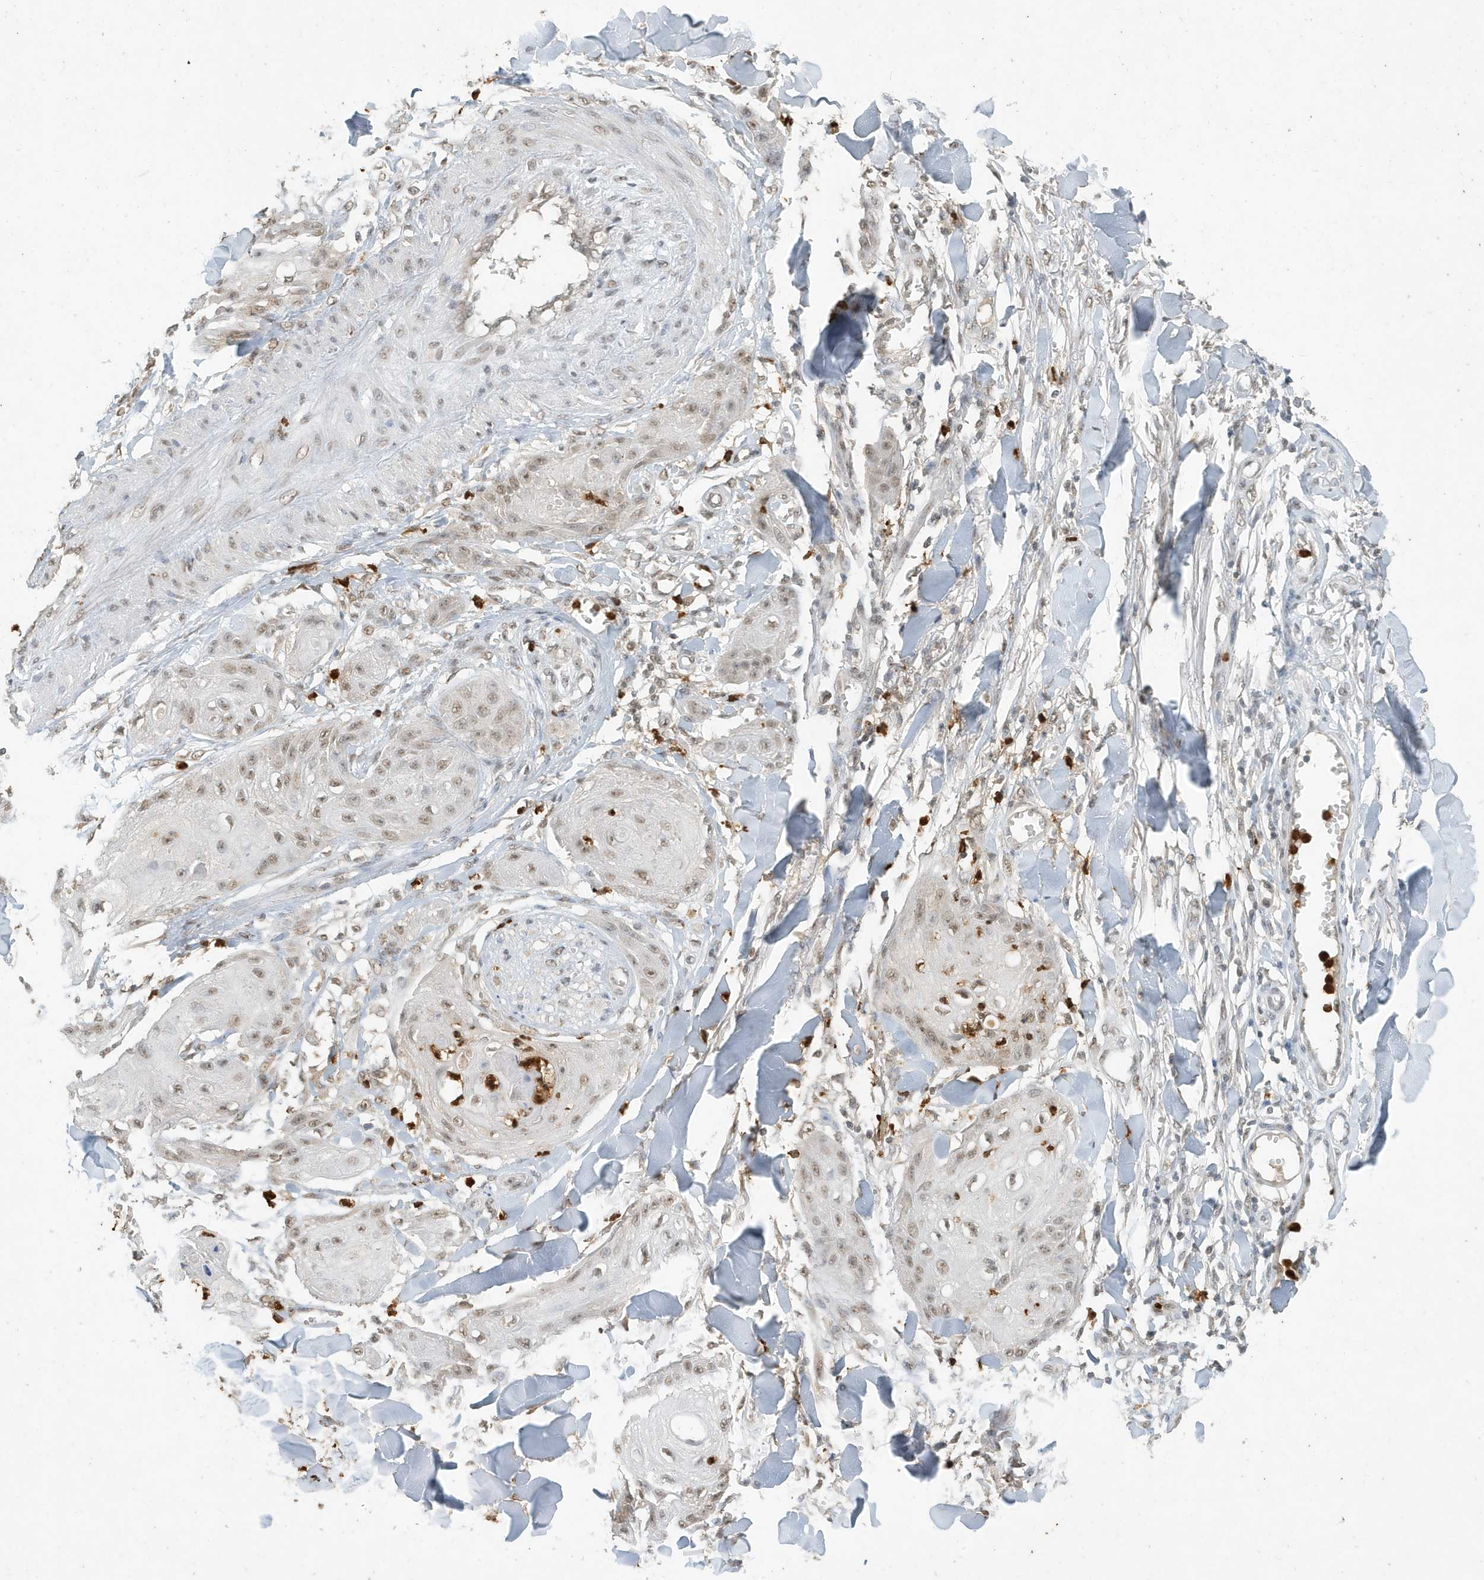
{"staining": {"intensity": "weak", "quantity": ">75%", "location": "nuclear"}, "tissue": "skin cancer", "cell_type": "Tumor cells", "image_type": "cancer", "snomed": [{"axis": "morphology", "description": "Squamous cell carcinoma, NOS"}, {"axis": "topography", "description": "Skin"}], "caption": "Skin cancer (squamous cell carcinoma) was stained to show a protein in brown. There is low levels of weak nuclear staining in about >75% of tumor cells.", "gene": "DEFA1", "patient": {"sex": "male", "age": 74}}